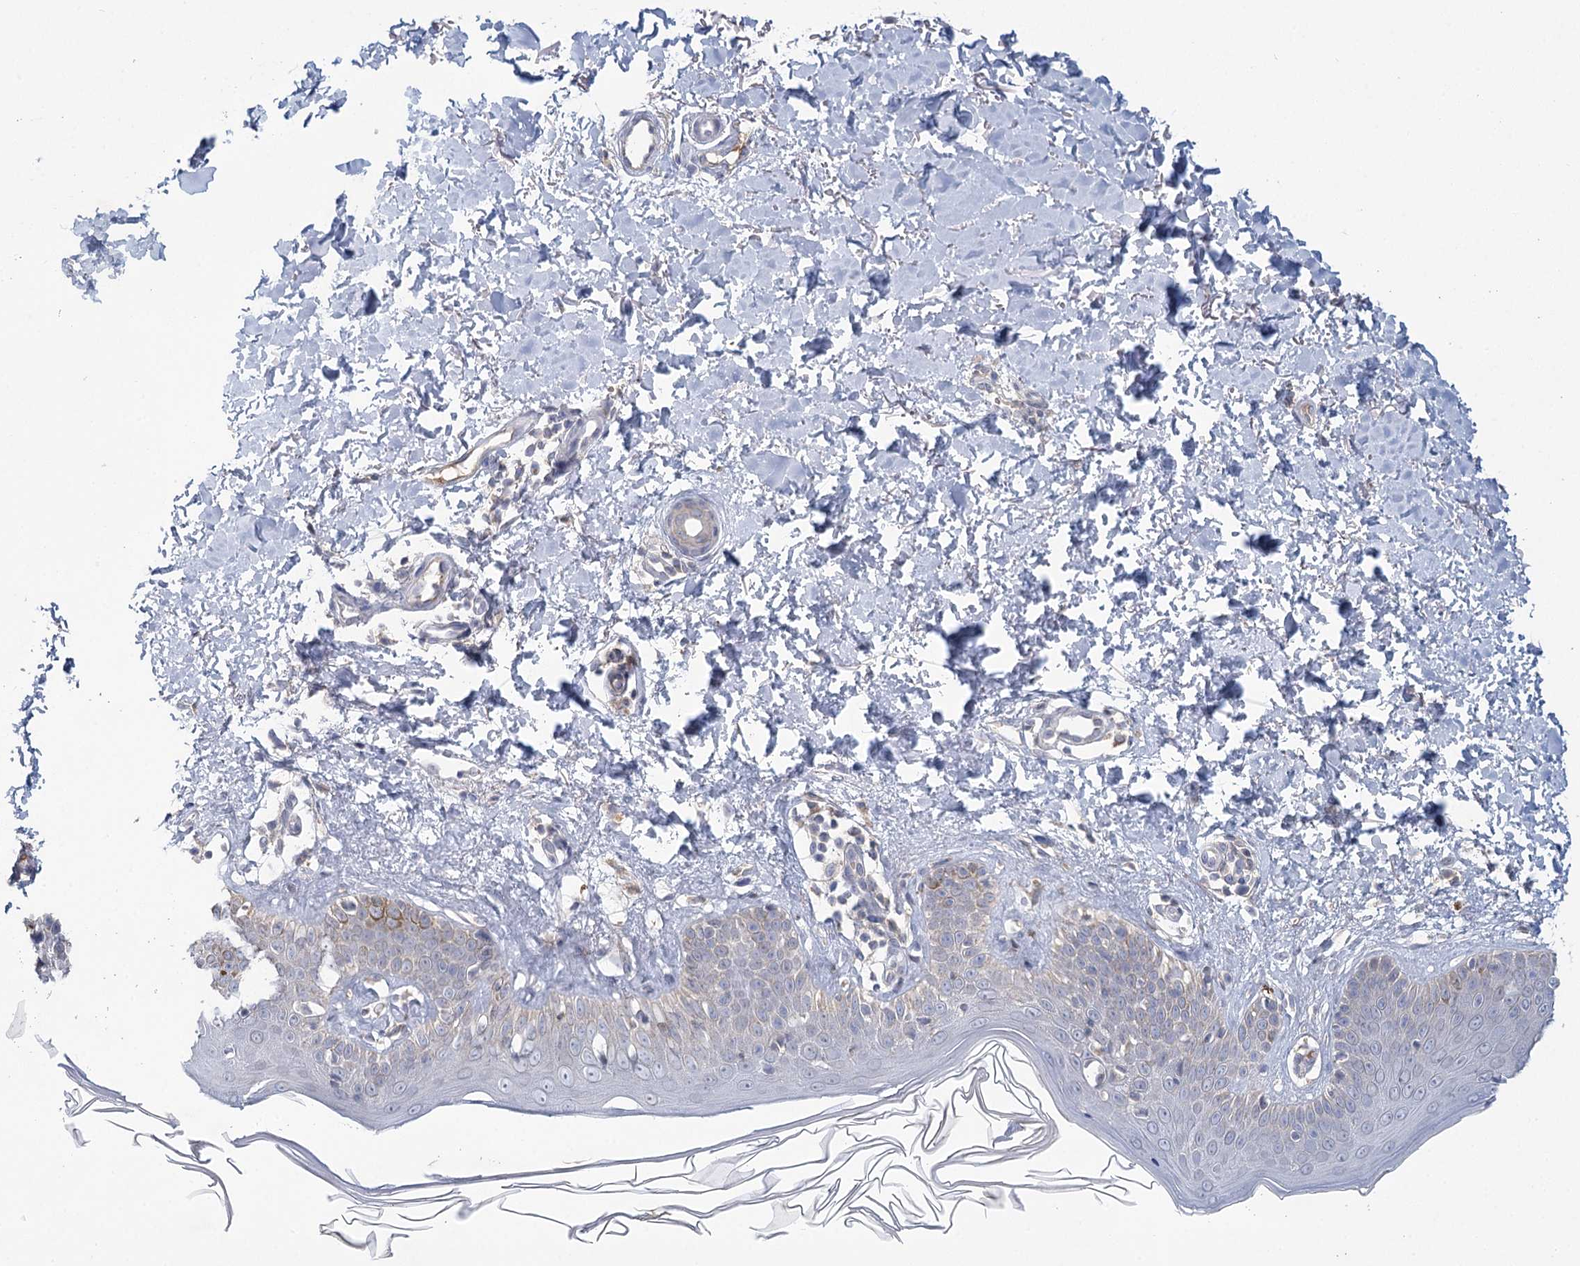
{"staining": {"intensity": "negative", "quantity": "none", "location": "none"}, "tissue": "skin", "cell_type": "Fibroblasts", "image_type": "normal", "snomed": [{"axis": "morphology", "description": "Normal tissue, NOS"}, {"axis": "topography", "description": "Skin"}], "caption": "Immunohistochemistry of normal human skin displays no expression in fibroblasts.", "gene": "ARHGAP44", "patient": {"sex": "male", "age": 52}}